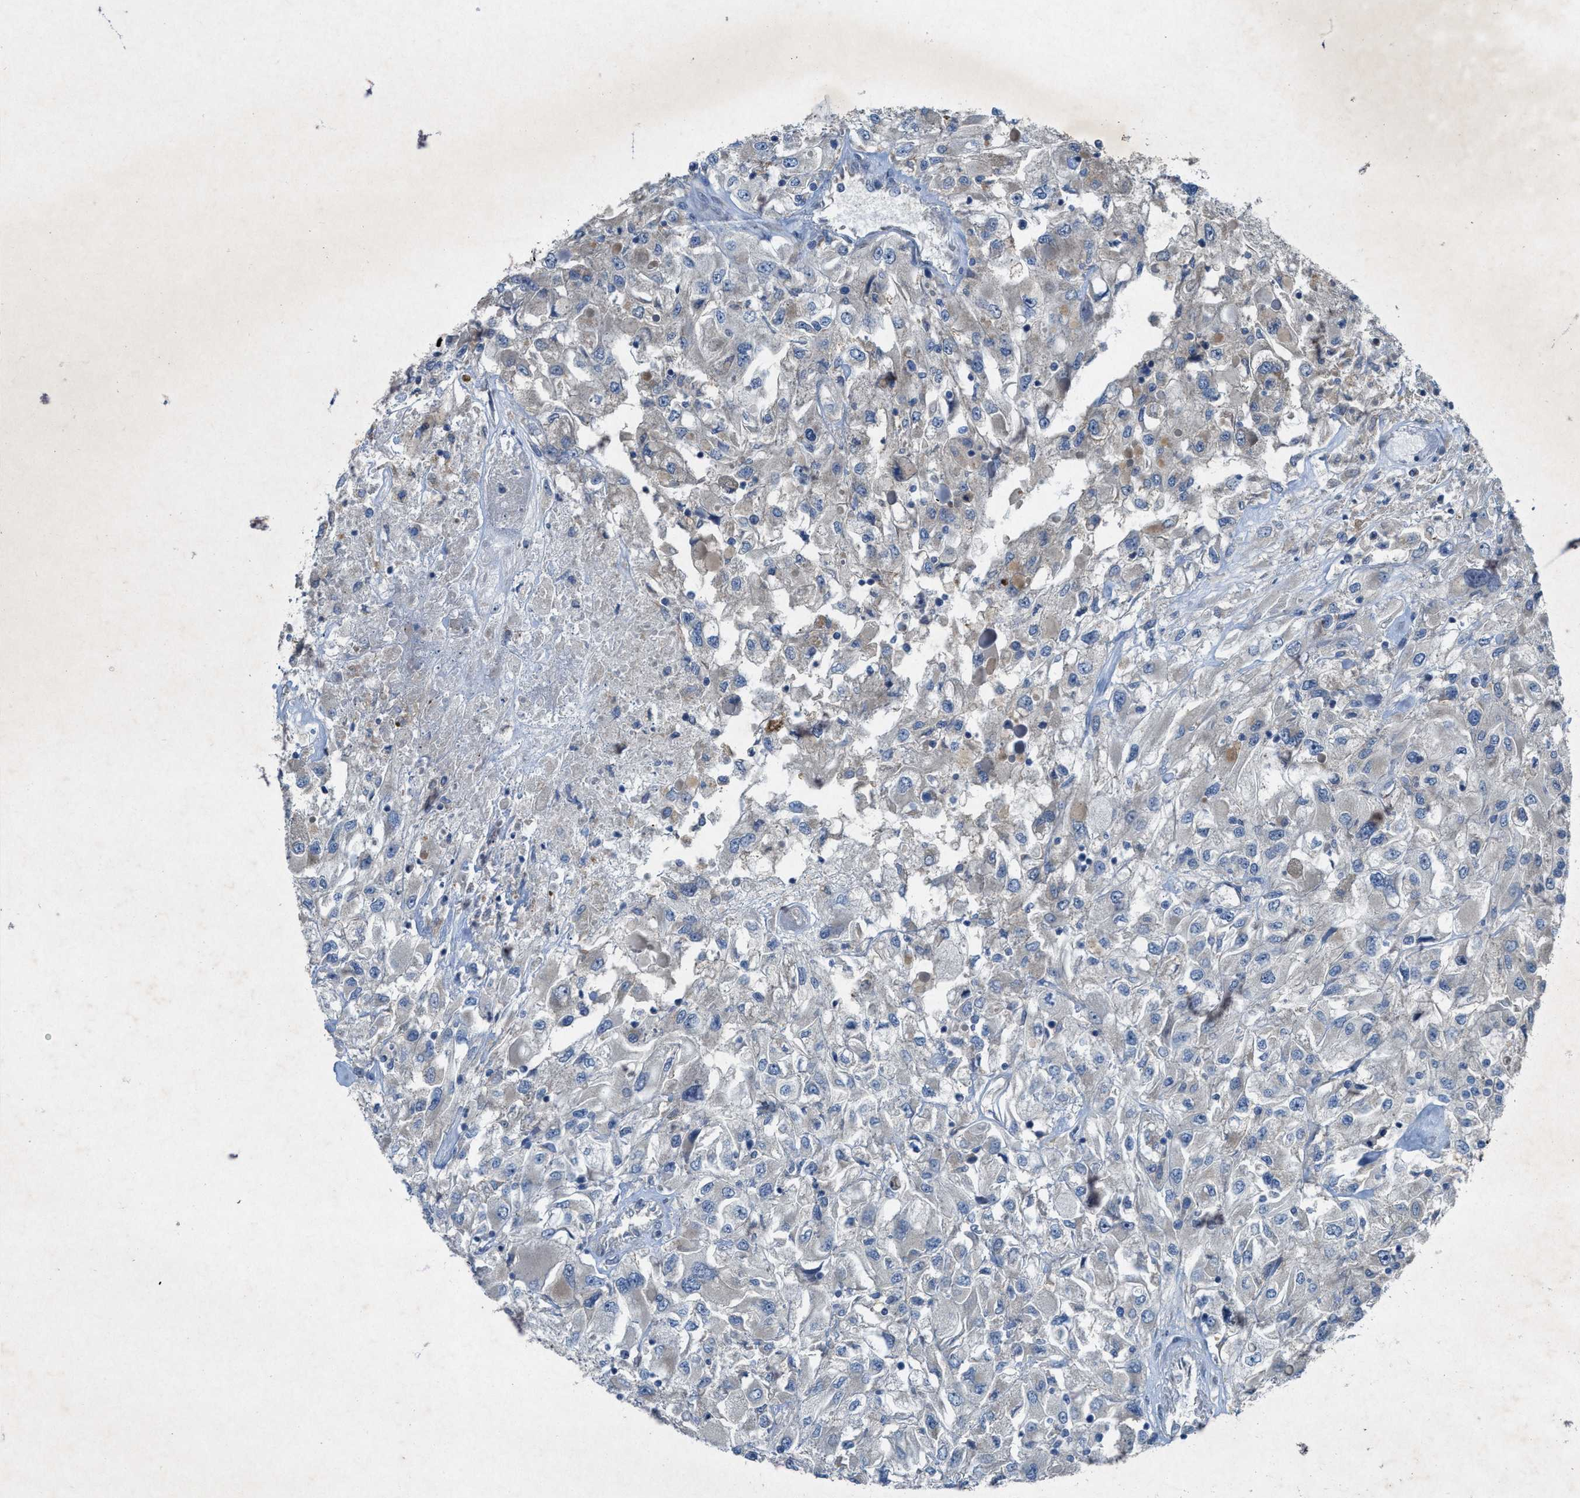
{"staining": {"intensity": "weak", "quantity": "<25%", "location": "cytoplasmic/membranous"}, "tissue": "renal cancer", "cell_type": "Tumor cells", "image_type": "cancer", "snomed": [{"axis": "morphology", "description": "Adenocarcinoma, NOS"}, {"axis": "topography", "description": "Kidney"}], "caption": "IHC photomicrograph of neoplastic tissue: adenocarcinoma (renal) stained with DAB exhibits no significant protein expression in tumor cells.", "gene": "URGCP", "patient": {"sex": "female", "age": 52}}